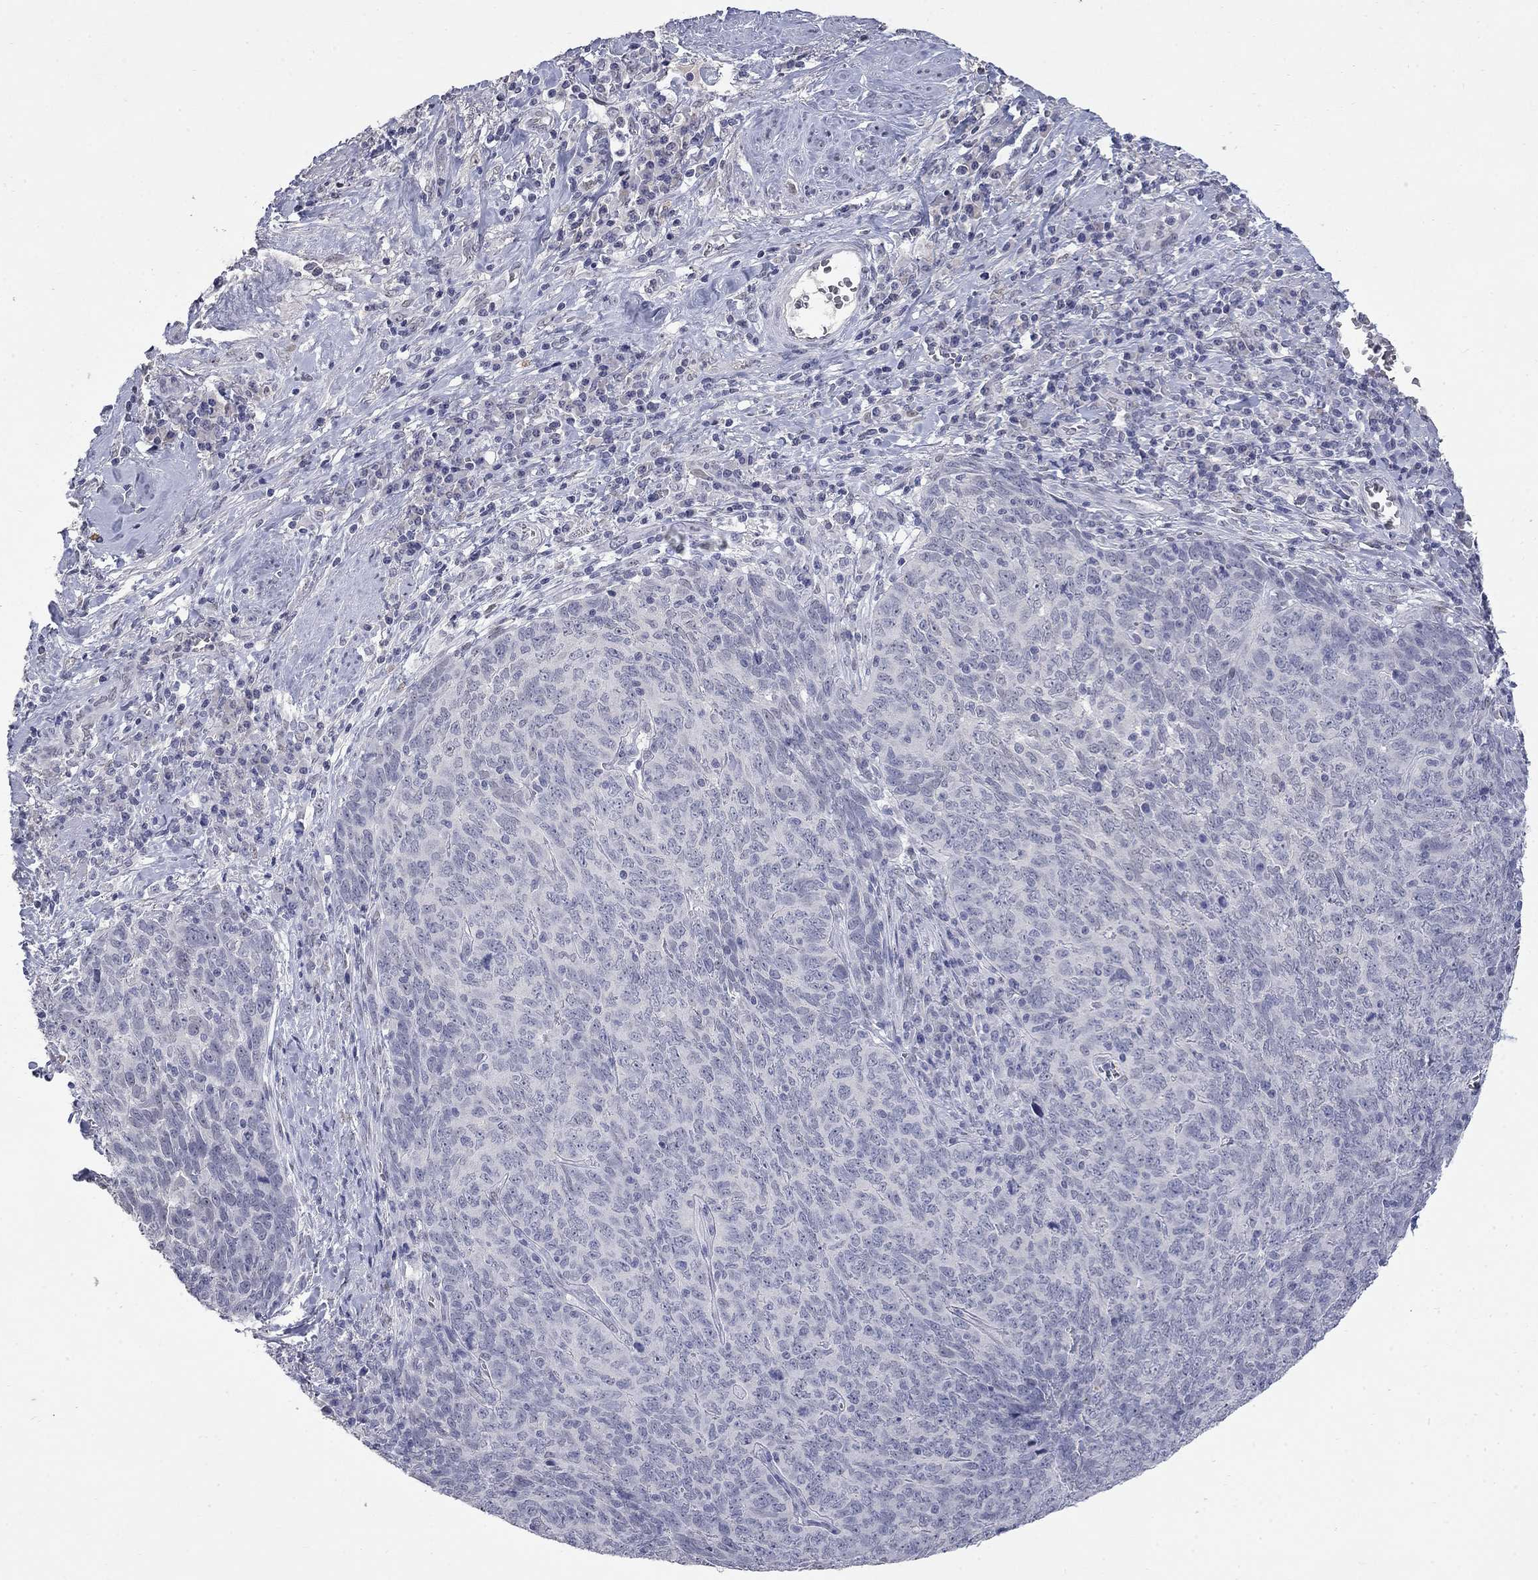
{"staining": {"intensity": "negative", "quantity": "none", "location": "none"}, "tissue": "skin cancer", "cell_type": "Tumor cells", "image_type": "cancer", "snomed": [{"axis": "morphology", "description": "Squamous cell carcinoma, NOS"}, {"axis": "topography", "description": "Skin"}, {"axis": "topography", "description": "Anal"}], "caption": "Tumor cells show no significant staining in skin cancer.", "gene": "SLC51A", "patient": {"sex": "female", "age": 51}}